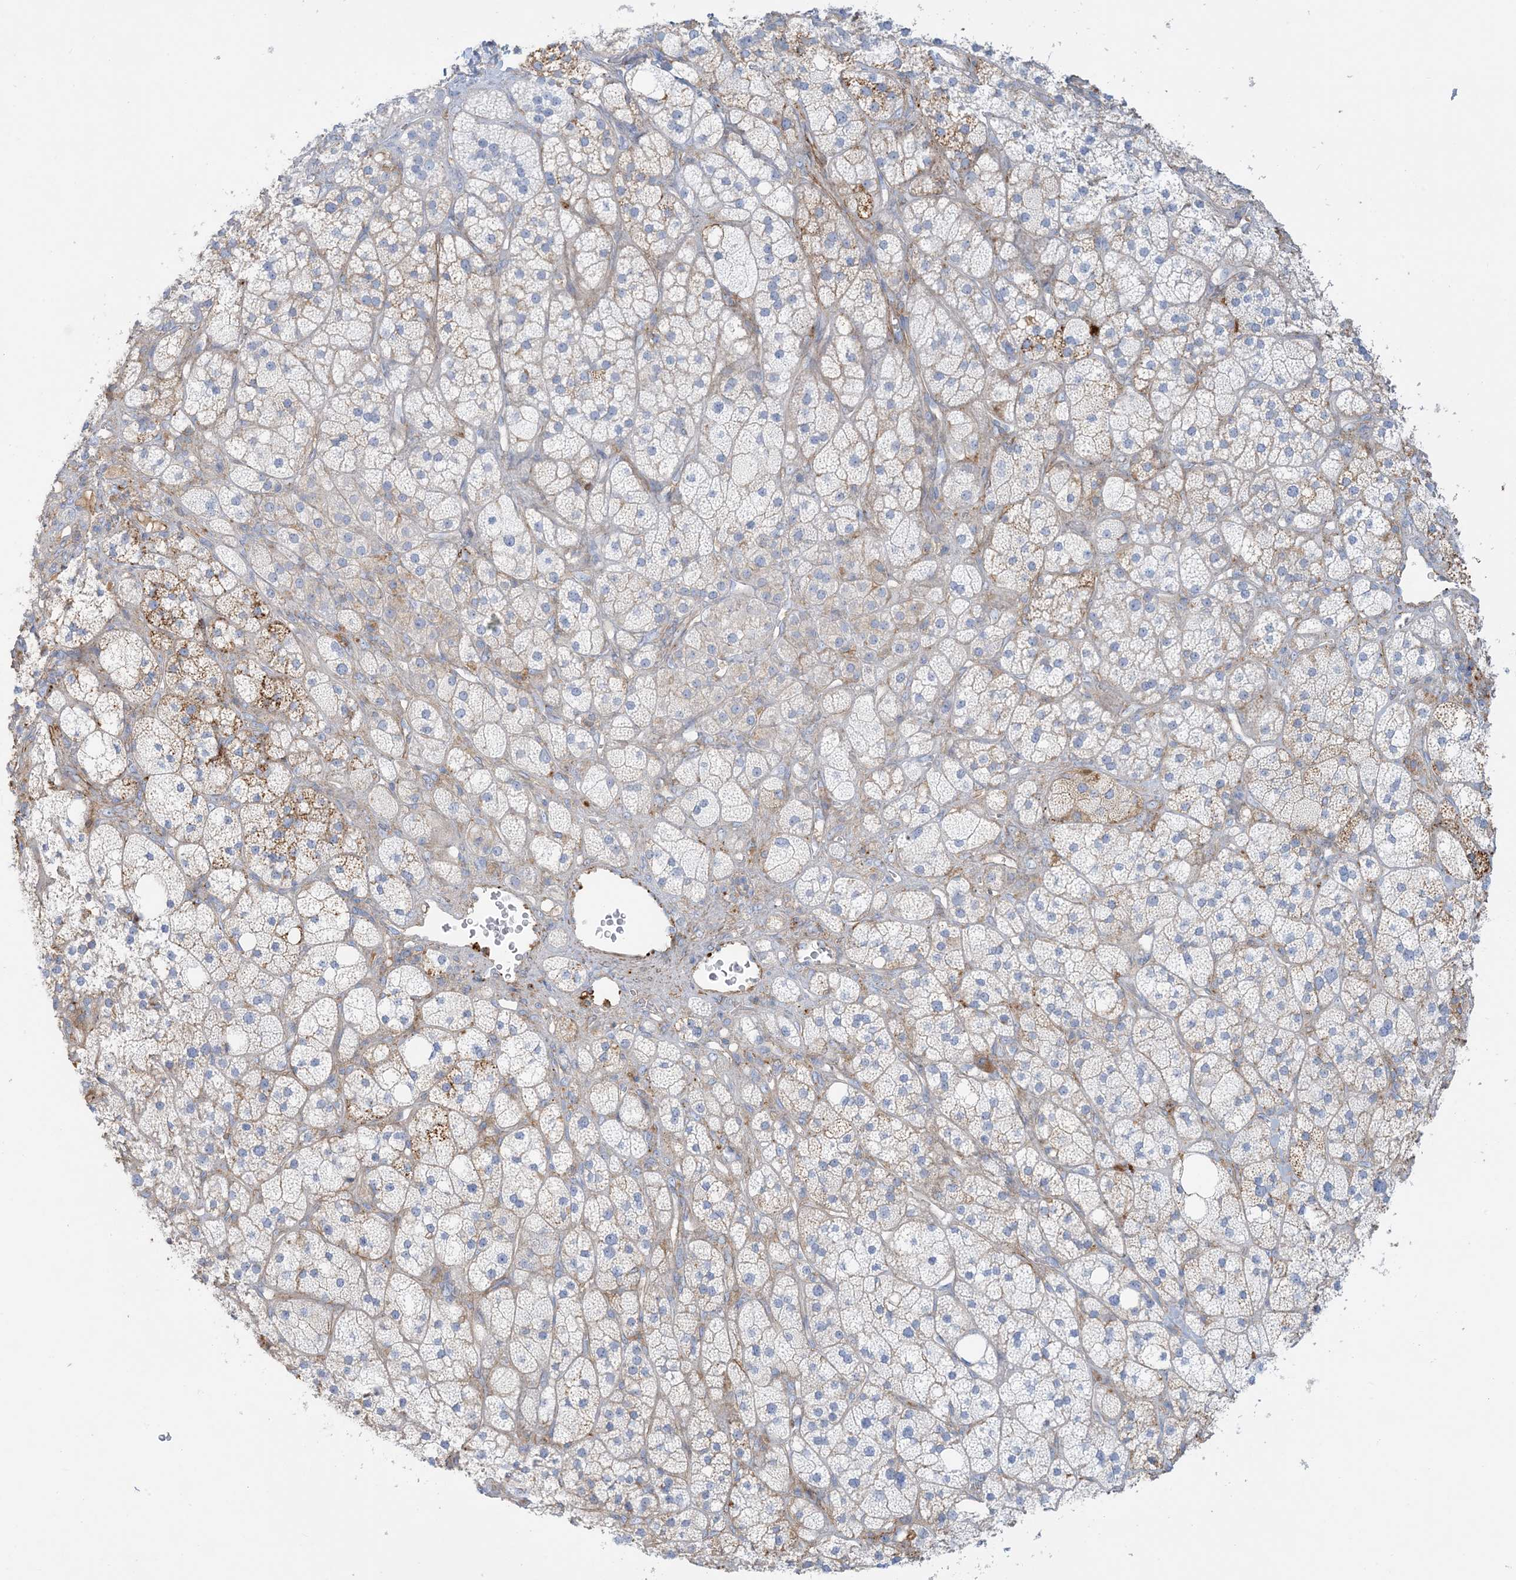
{"staining": {"intensity": "moderate", "quantity": "<25%", "location": "cytoplasmic/membranous"}, "tissue": "adrenal gland", "cell_type": "Glandular cells", "image_type": "normal", "snomed": [{"axis": "morphology", "description": "Normal tissue, NOS"}, {"axis": "topography", "description": "Adrenal gland"}], "caption": "Immunohistochemistry (IHC) of normal human adrenal gland exhibits low levels of moderate cytoplasmic/membranous positivity in approximately <25% of glandular cells.", "gene": "GTF3C2", "patient": {"sex": "male", "age": 61}}